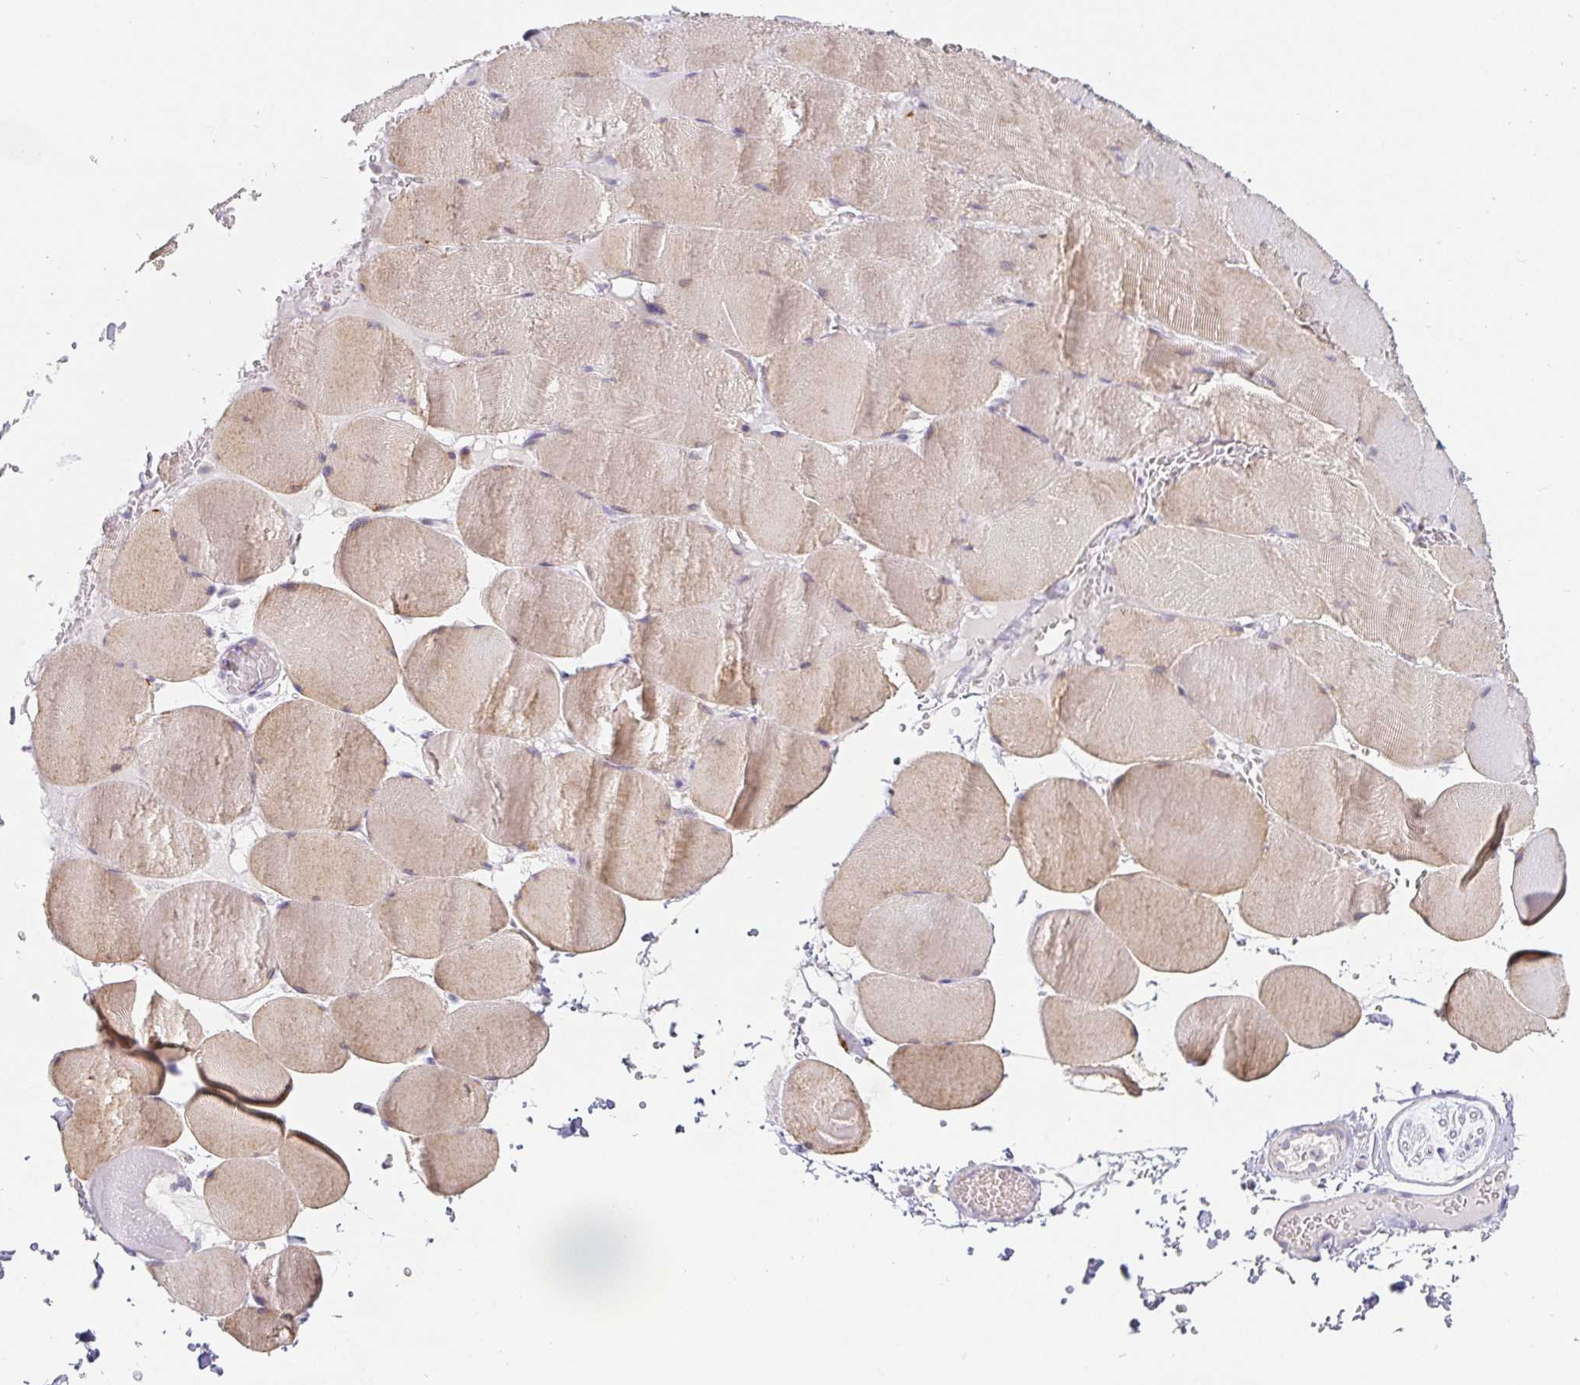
{"staining": {"intensity": "weak", "quantity": ">75%", "location": "cytoplasmic/membranous"}, "tissue": "skeletal muscle", "cell_type": "Myocytes", "image_type": "normal", "snomed": [{"axis": "morphology", "description": "Normal tissue, NOS"}, {"axis": "topography", "description": "Skeletal muscle"}, {"axis": "topography", "description": "Head-Neck"}], "caption": "Myocytes display low levels of weak cytoplasmic/membranous expression in about >75% of cells in benign skeletal muscle. The protein of interest is stained brown, and the nuclei are stained in blue (DAB IHC with brightfield microscopy, high magnification).", "gene": "PDX1", "patient": {"sex": "male", "age": 66}}